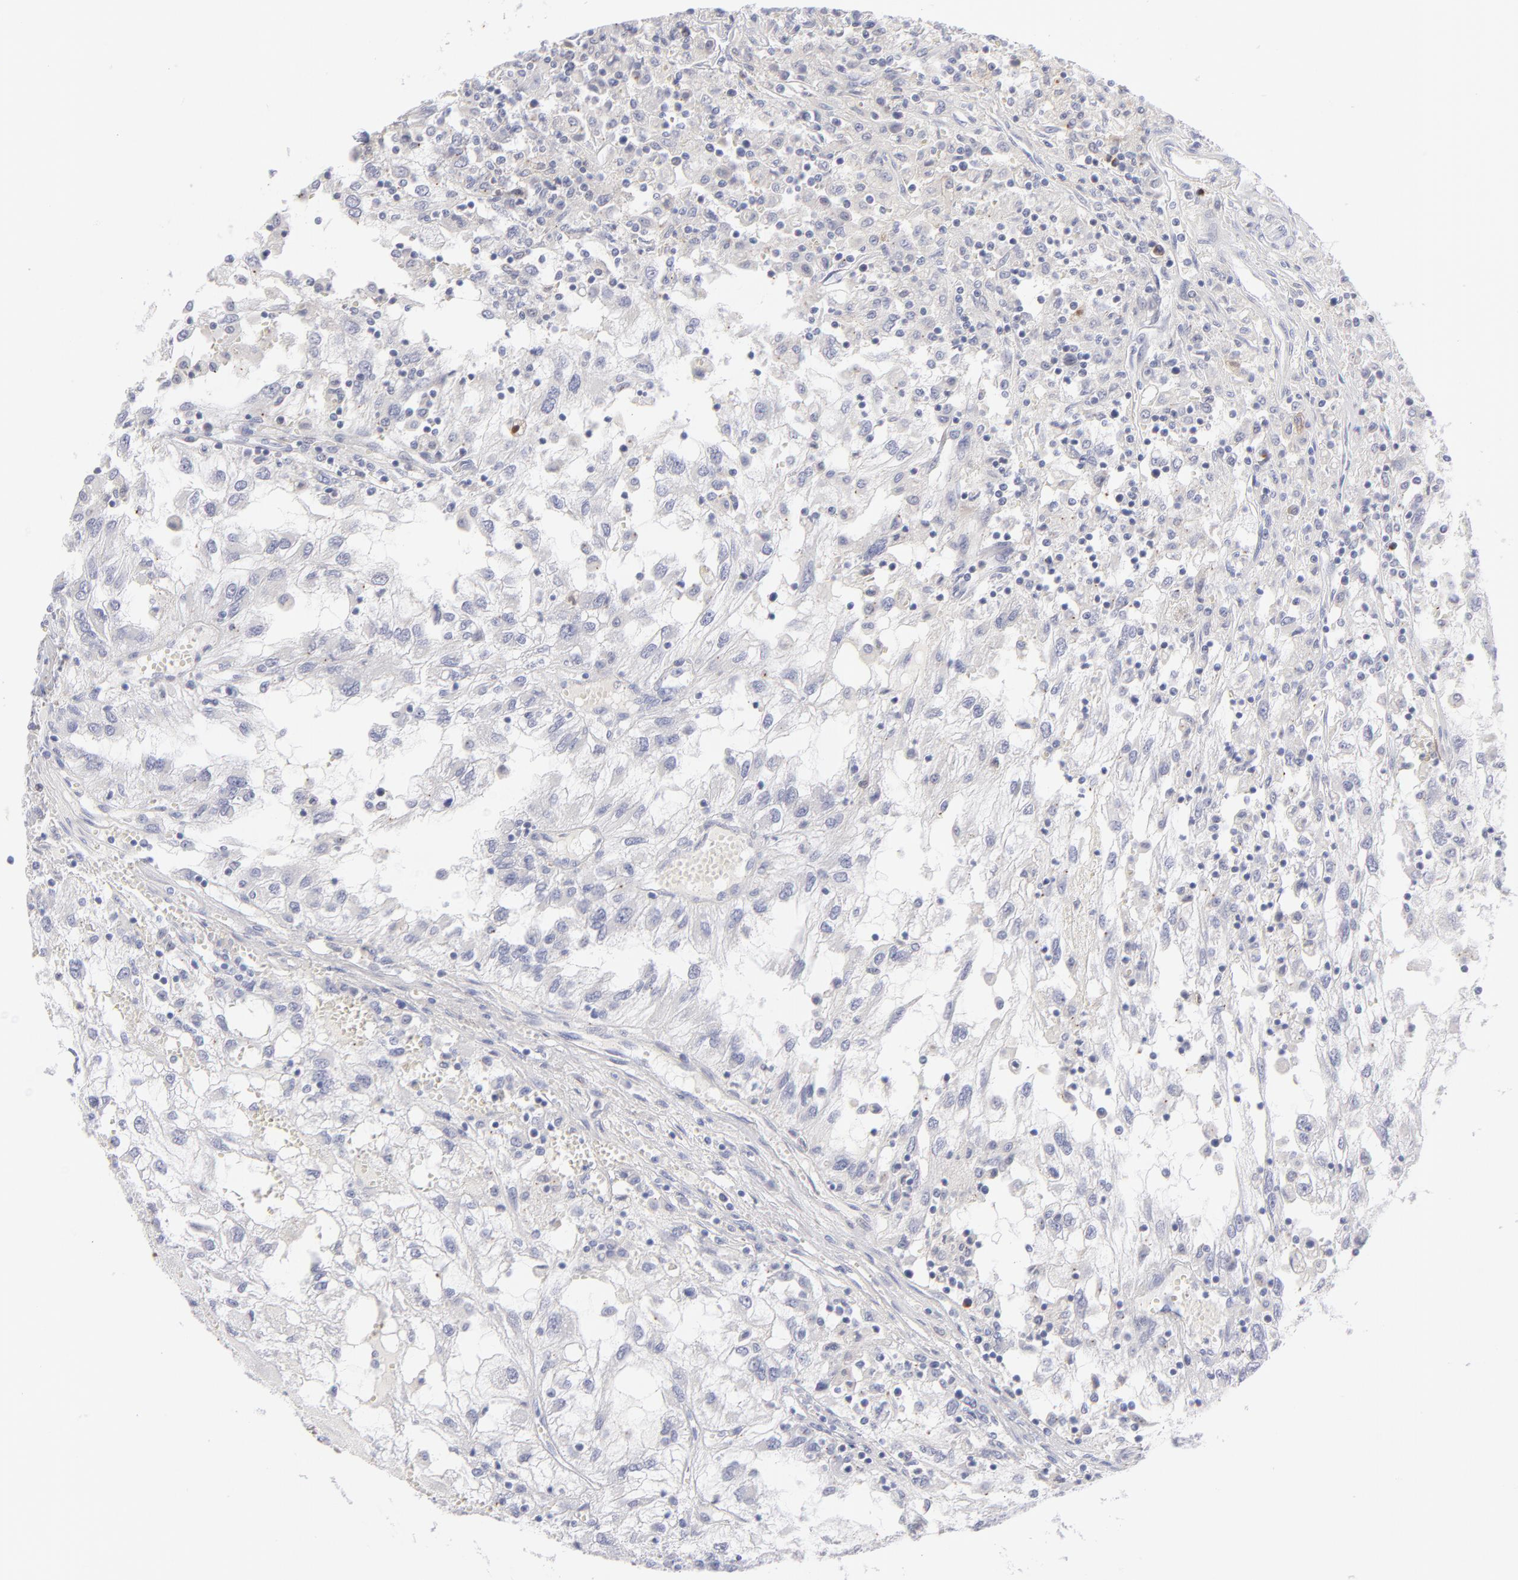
{"staining": {"intensity": "negative", "quantity": "none", "location": "none"}, "tissue": "renal cancer", "cell_type": "Tumor cells", "image_type": "cancer", "snomed": [{"axis": "morphology", "description": "Normal tissue, NOS"}, {"axis": "morphology", "description": "Adenocarcinoma, NOS"}, {"axis": "topography", "description": "Kidney"}], "caption": "Immunohistochemistry of human adenocarcinoma (renal) demonstrates no staining in tumor cells.", "gene": "MTHFD2", "patient": {"sex": "male", "age": 71}}